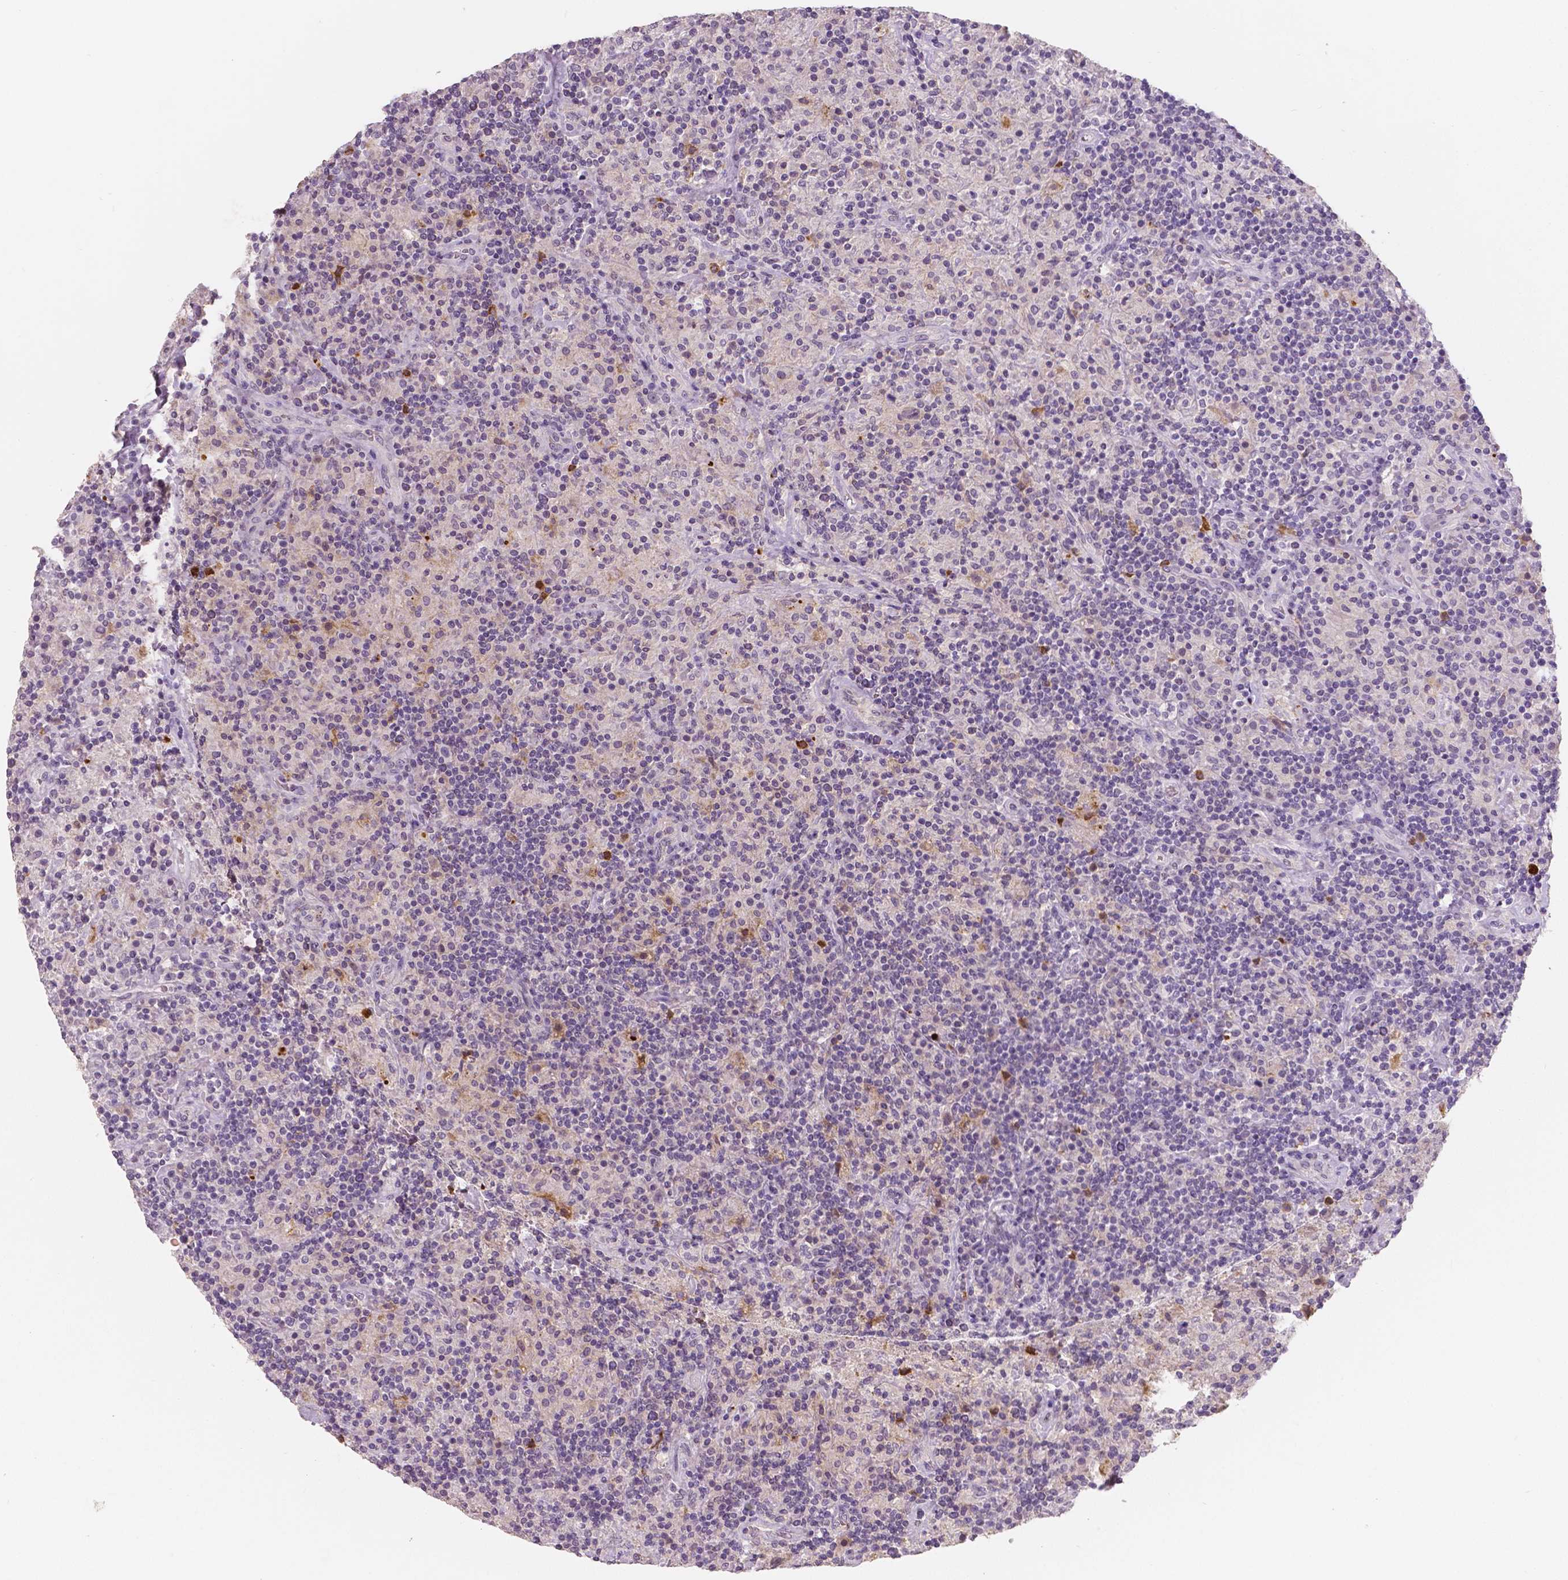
{"staining": {"intensity": "negative", "quantity": "none", "location": "none"}, "tissue": "lymphoma", "cell_type": "Tumor cells", "image_type": "cancer", "snomed": [{"axis": "morphology", "description": "Hodgkin's disease, NOS"}, {"axis": "topography", "description": "Lymph node"}], "caption": "Immunohistochemistry (IHC) of human Hodgkin's disease exhibits no expression in tumor cells.", "gene": "APOA4", "patient": {"sex": "male", "age": 70}}